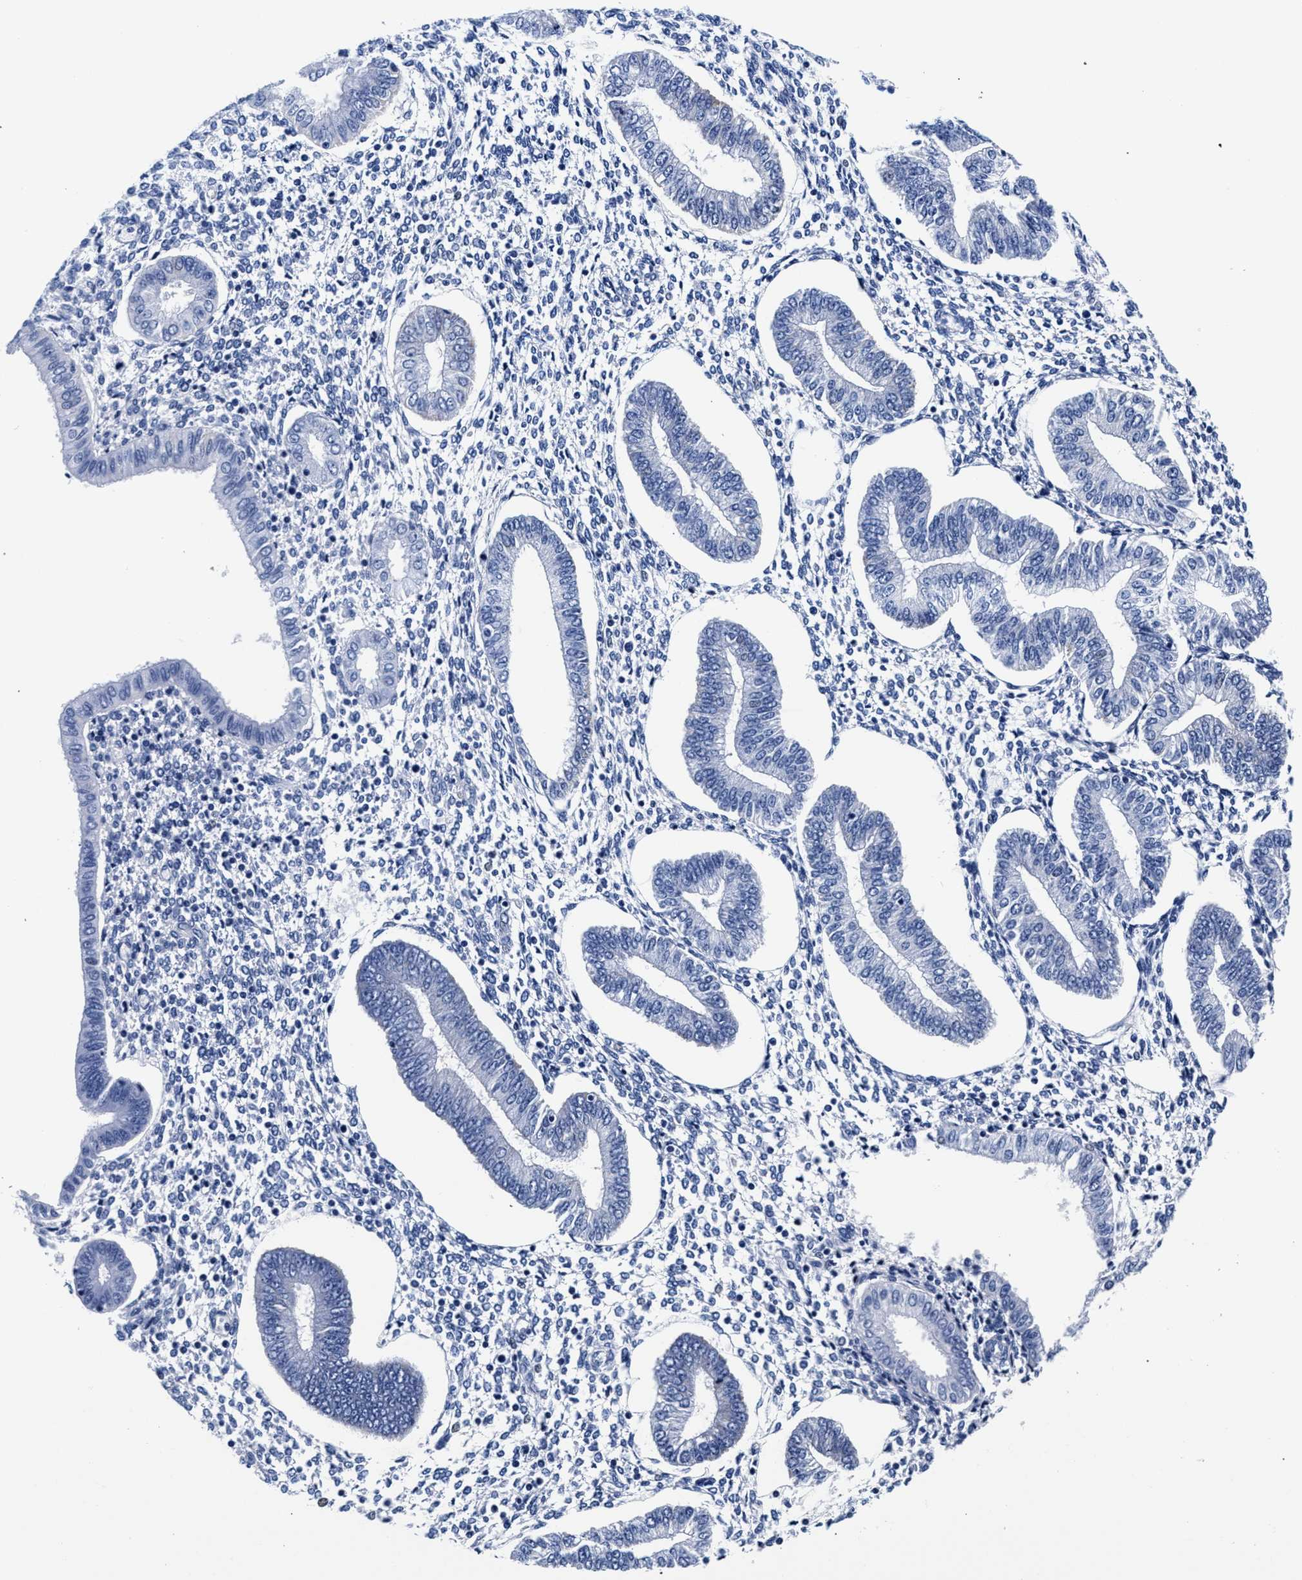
{"staining": {"intensity": "negative", "quantity": "none", "location": "none"}, "tissue": "endometrium", "cell_type": "Cells in endometrial stroma", "image_type": "normal", "snomed": [{"axis": "morphology", "description": "Normal tissue, NOS"}, {"axis": "topography", "description": "Endometrium"}], "caption": "Histopathology image shows no protein staining in cells in endometrial stroma of normal endometrium.", "gene": "RAB3B", "patient": {"sex": "female", "age": 50}}